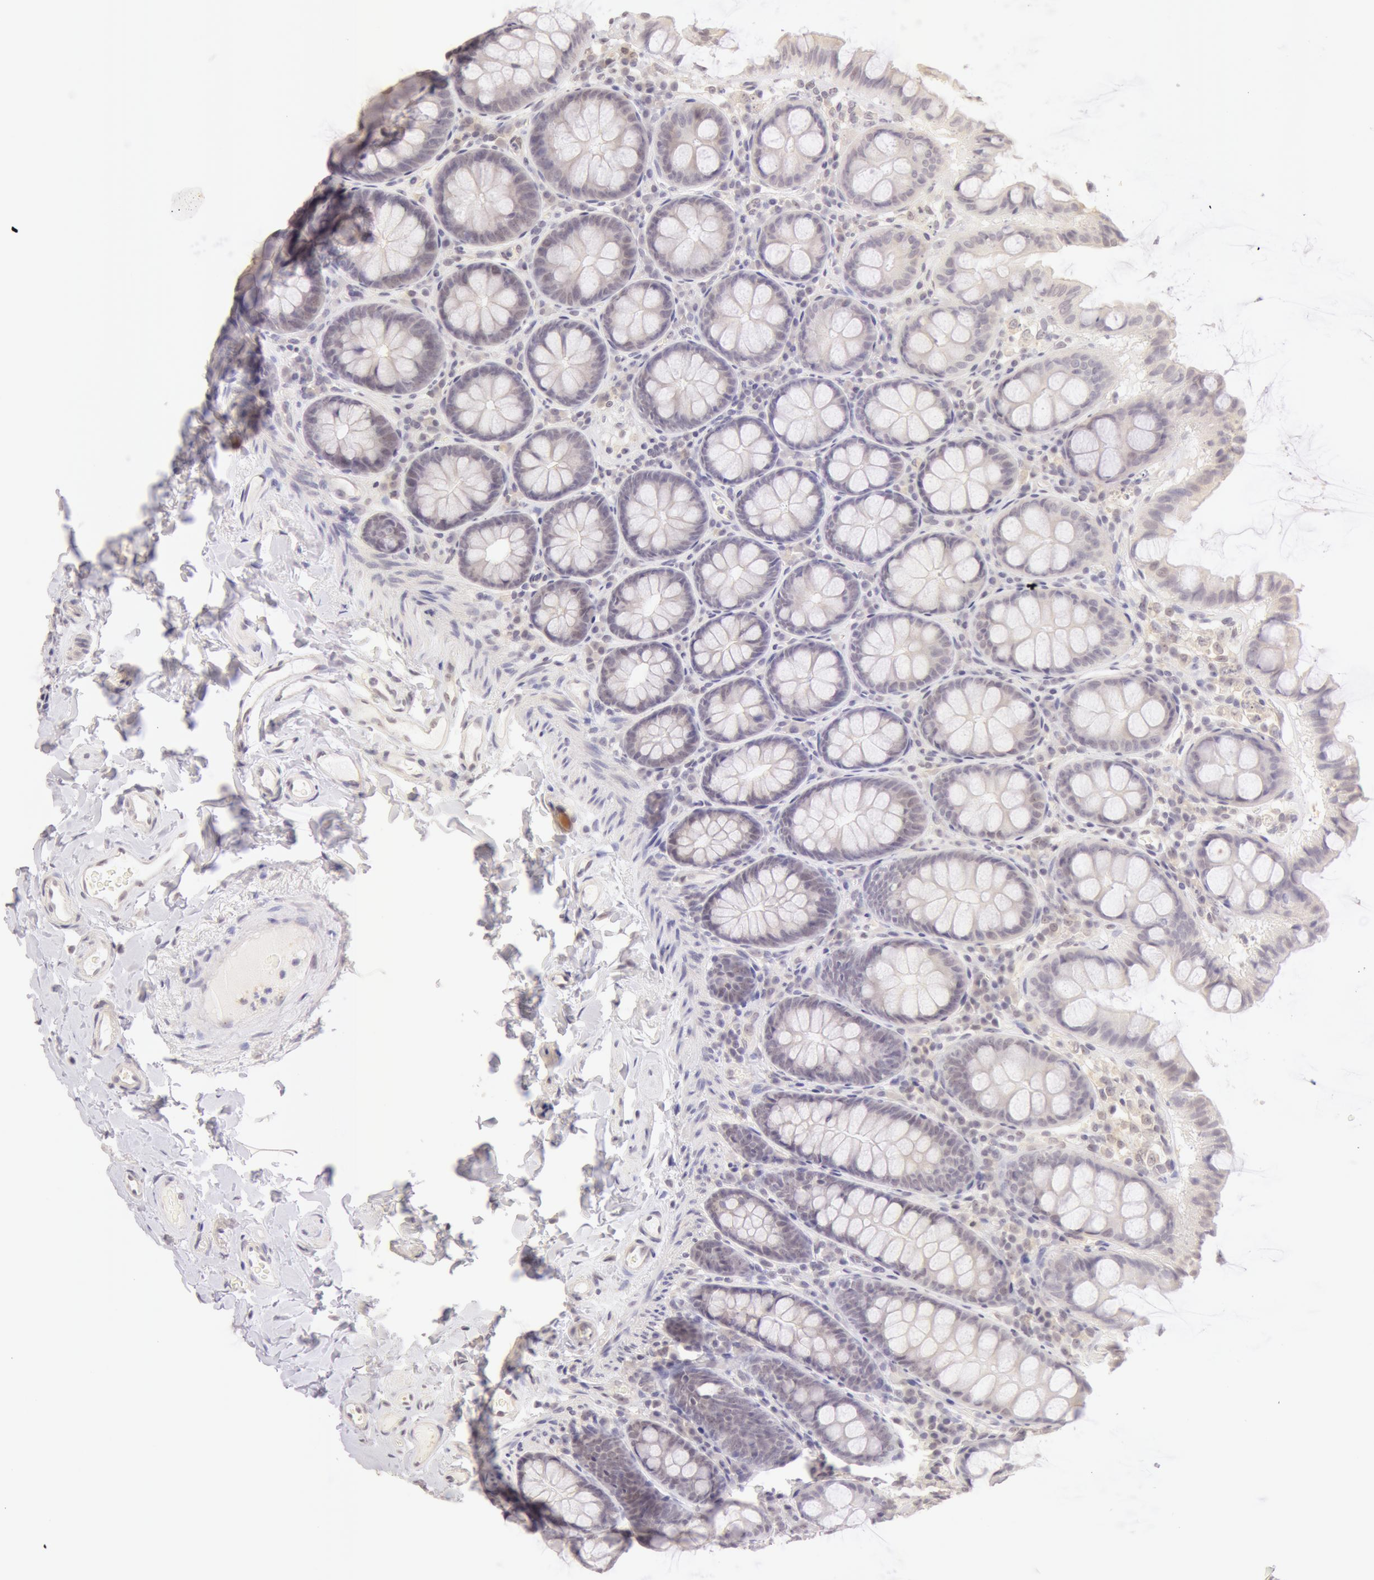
{"staining": {"intensity": "negative", "quantity": "none", "location": "none"}, "tissue": "colon", "cell_type": "Endothelial cells", "image_type": "normal", "snomed": [{"axis": "morphology", "description": "Normal tissue, NOS"}, {"axis": "topography", "description": "Colon"}], "caption": "A photomicrograph of colon stained for a protein demonstrates no brown staining in endothelial cells.", "gene": "ZNF597", "patient": {"sex": "female", "age": 61}}